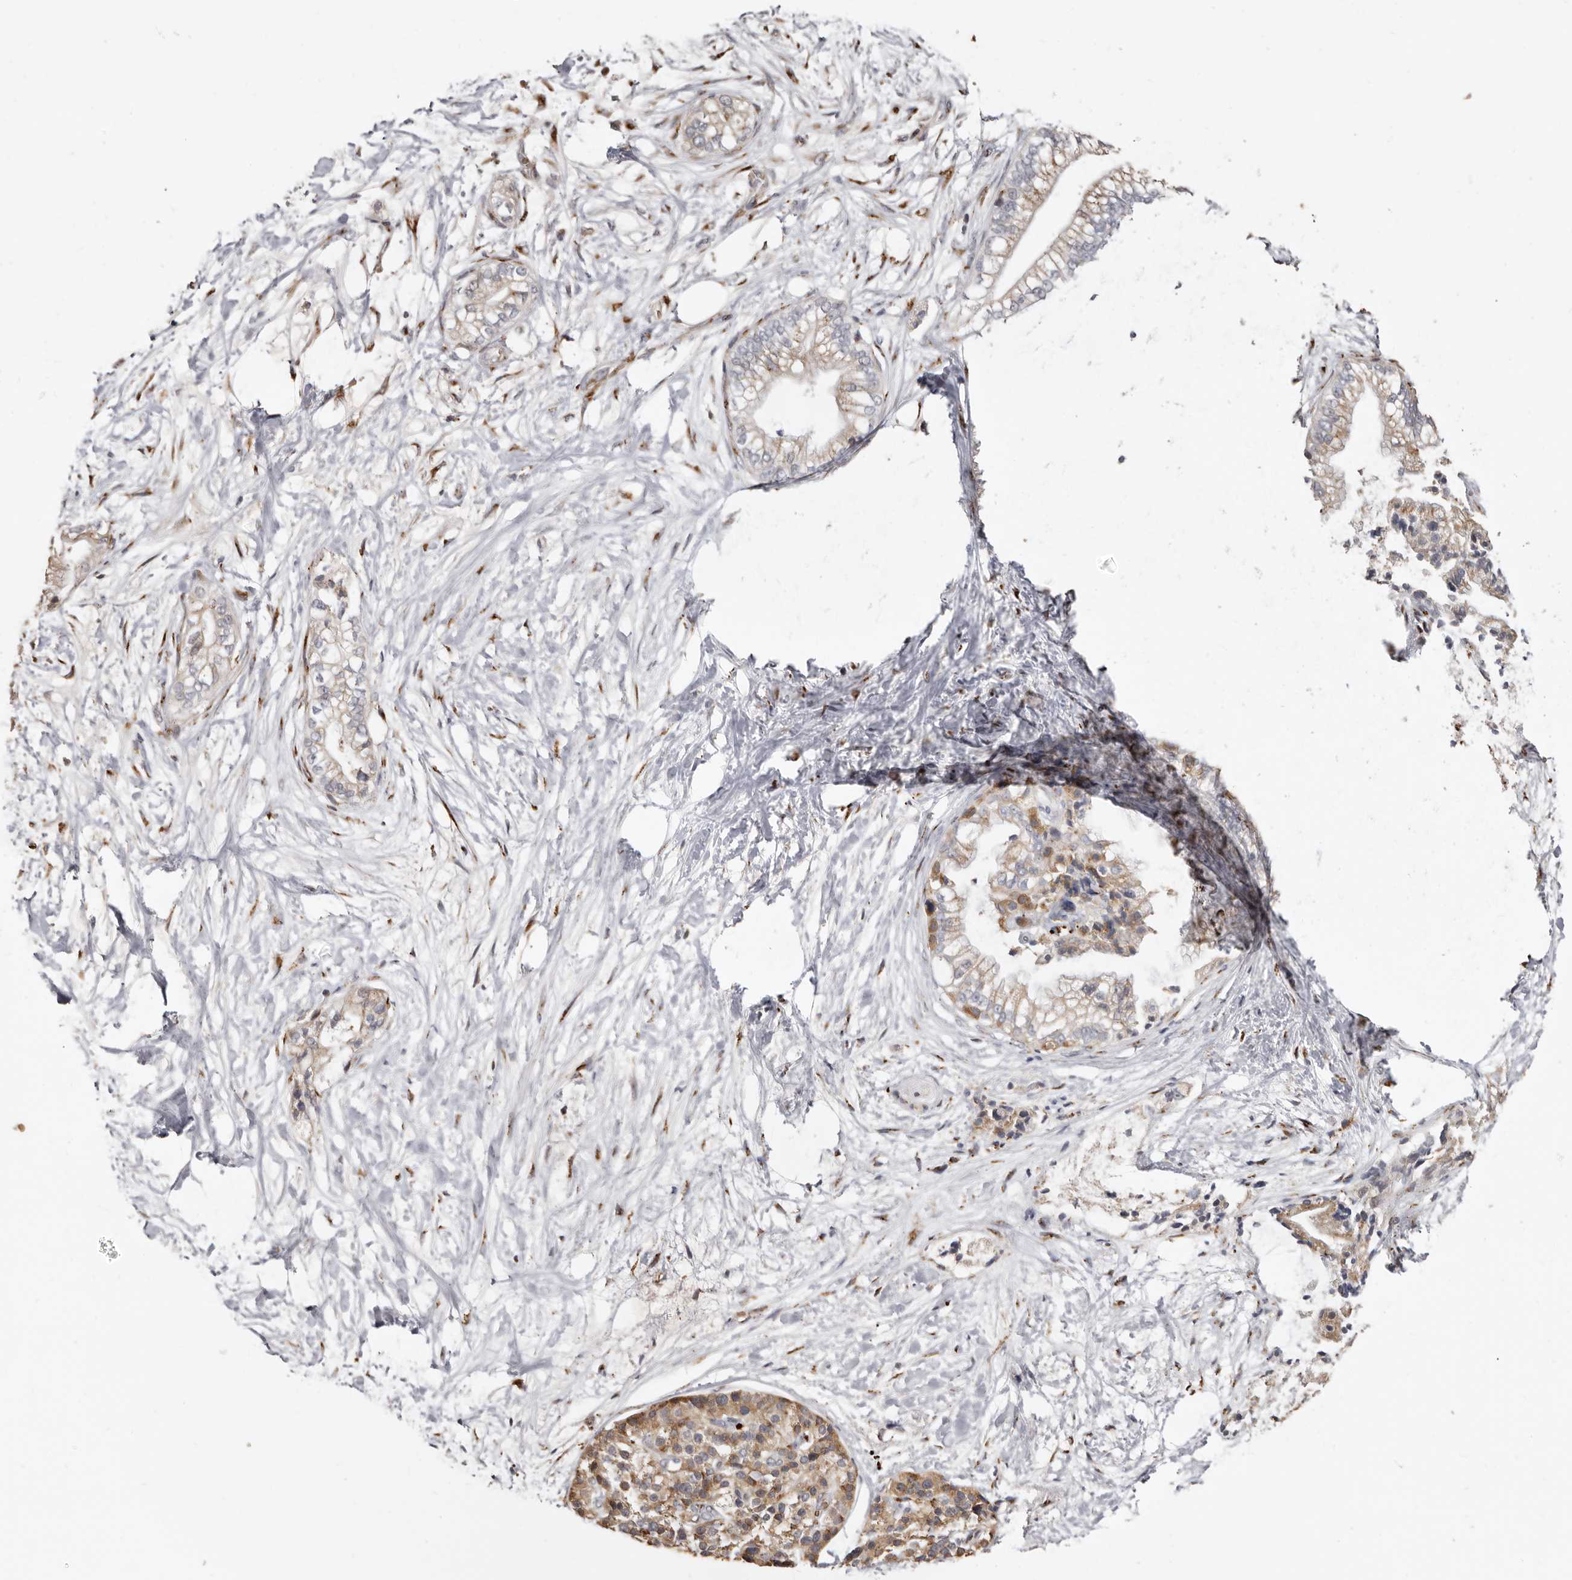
{"staining": {"intensity": "weak", "quantity": "25%-75%", "location": "cytoplasmic/membranous"}, "tissue": "pancreatic cancer", "cell_type": "Tumor cells", "image_type": "cancer", "snomed": [{"axis": "morphology", "description": "Adenocarcinoma, NOS"}, {"axis": "topography", "description": "Pancreas"}], "caption": "This image demonstrates pancreatic cancer stained with IHC to label a protein in brown. The cytoplasmic/membranous of tumor cells show weak positivity for the protein. Nuclei are counter-stained blue.", "gene": "ENTREP1", "patient": {"sex": "male", "age": 68}}